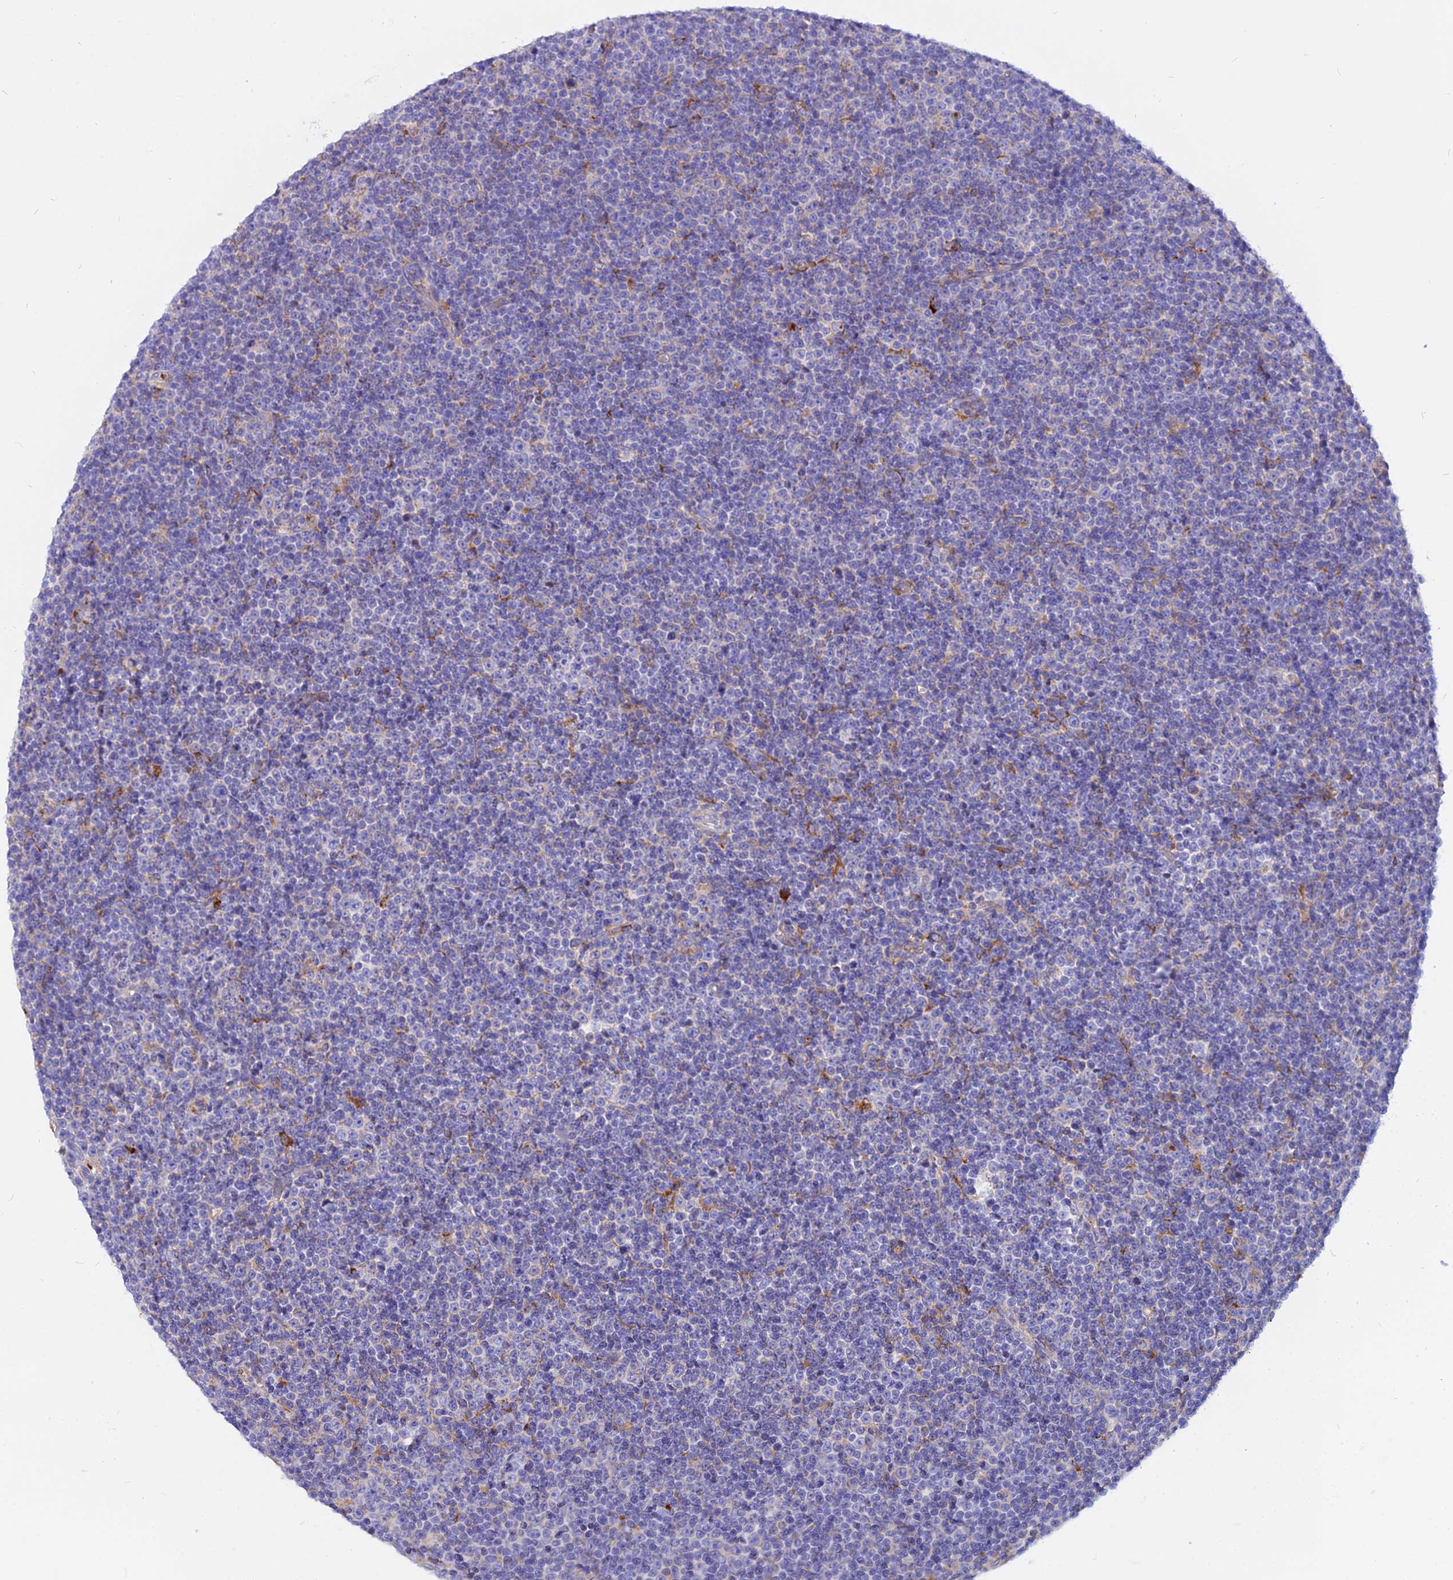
{"staining": {"intensity": "negative", "quantity": "none", "location": "none"}, "tissue": "lymphoma", "cell_type": "Tumor cells", "image_type": "cancer", "snomed": [{"axis": "morphology", "description": "Malignant lymphoma, non-Hodgkin's type, Low grade"}, {"axis": "topography", "description": "Lymph node"}], "caption": "Tumor cells are negative for protein expression in human malignant lymphoma, non-Hodgkin's type (low-grade). The staining is performed using DAB (3,3'-diaminobenzidine) brown chromogen with nuclei counter-stained in using hematoxylin.", "gene": "AGTRAP", "patient": {"sex": "female", "age": 67}}